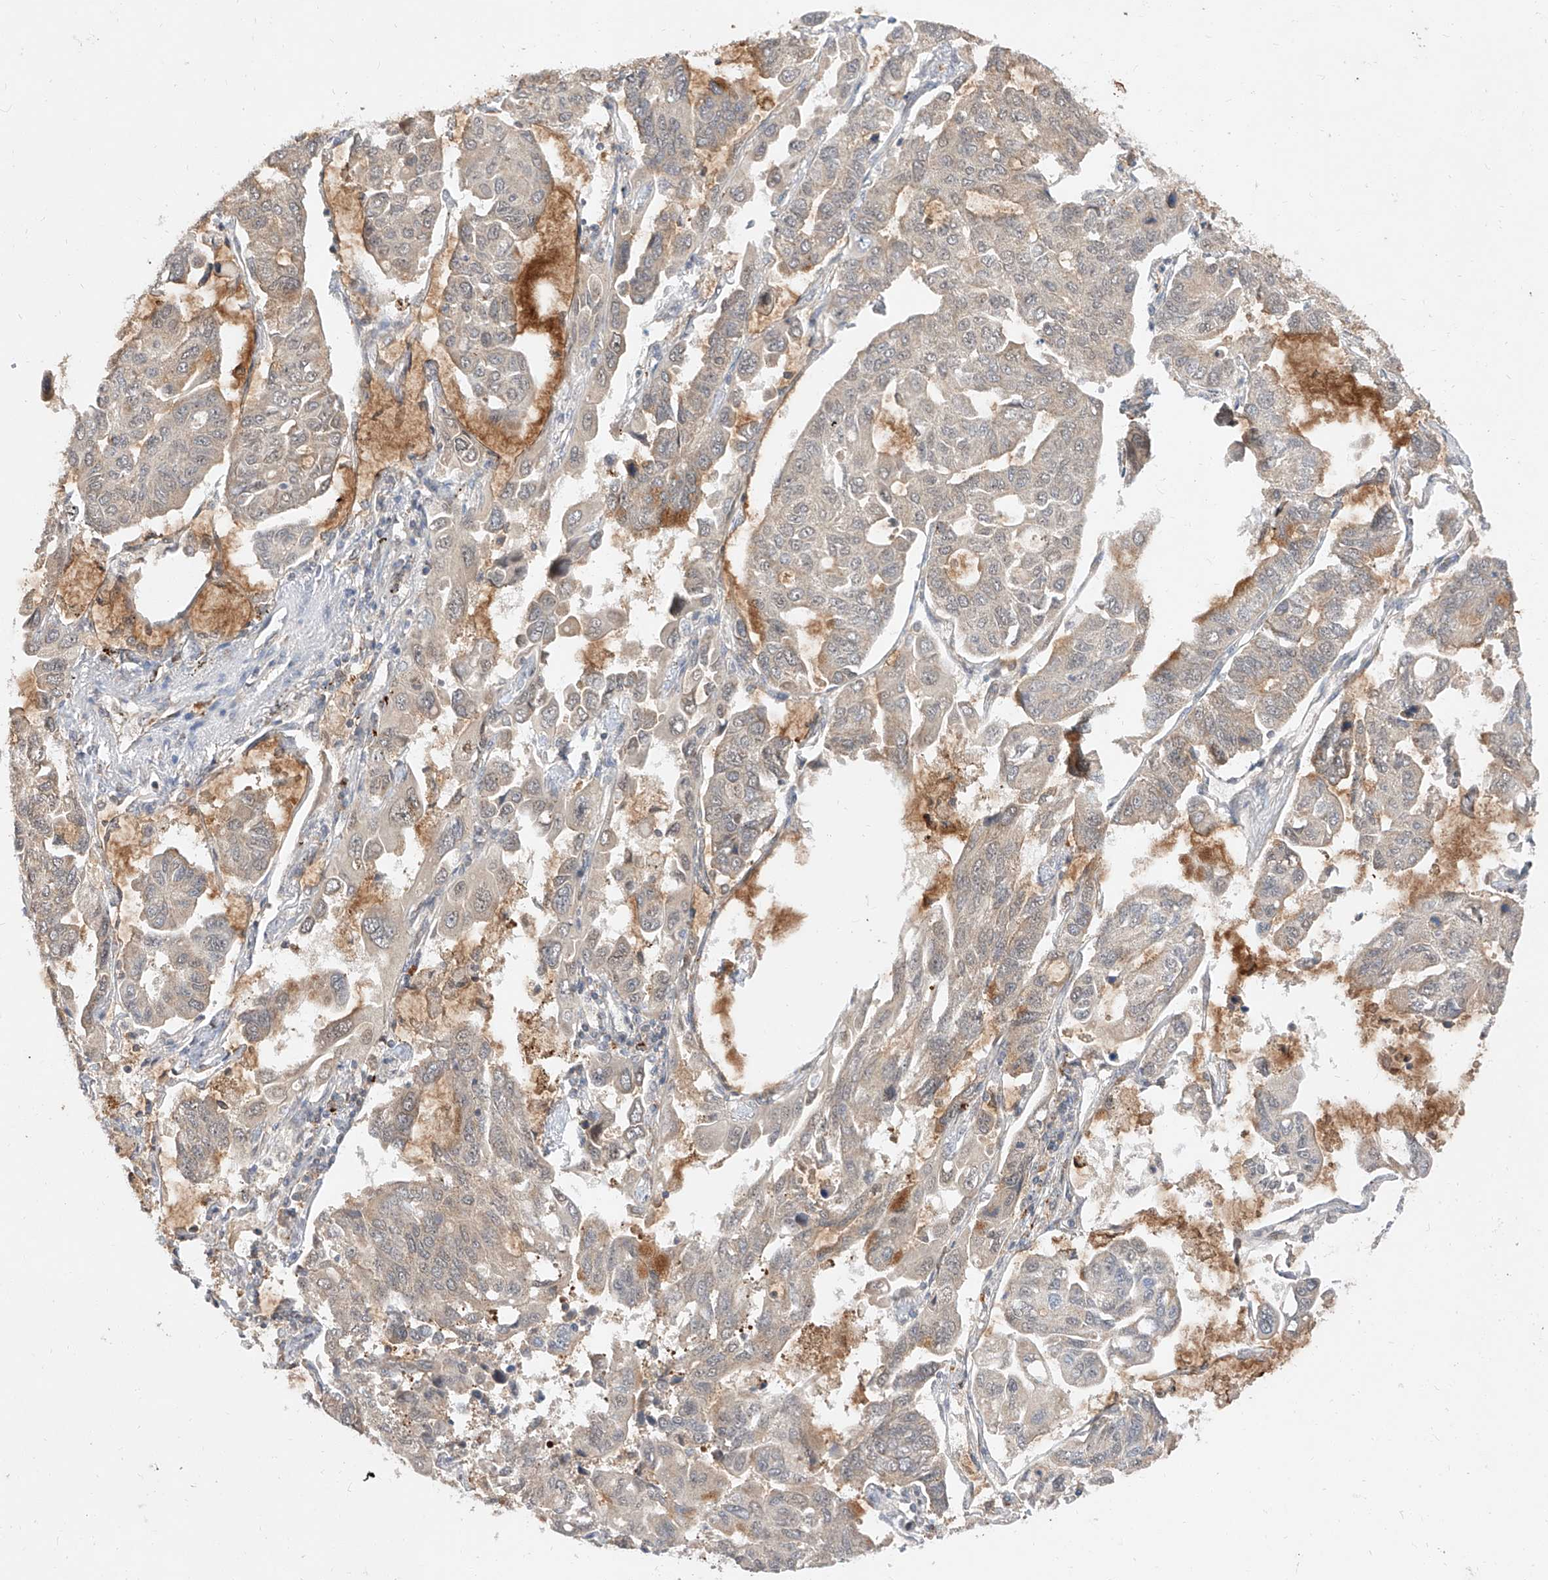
{"staining": {"intensity": "weak", "quantity": "25%-75%", "location": "cytoplasmic/membranous,nuclear"}, "tissue": "lung cancer", "cell_type": "Tumor cells", "image_type": "cancer", "snomed": [{"axis": "morphology", "description": "Adenocarcinoma, NOS"}, {"axis": "topography", "description": "Lung"}], "caption": "Adenocarcinoma (lung) stained for a protein shows weak cytoplasmic/membranous and nuclear positivity in tumor cells.", "gene": "DIRAS3", "patient": {"sex": "male", "age": 64}}